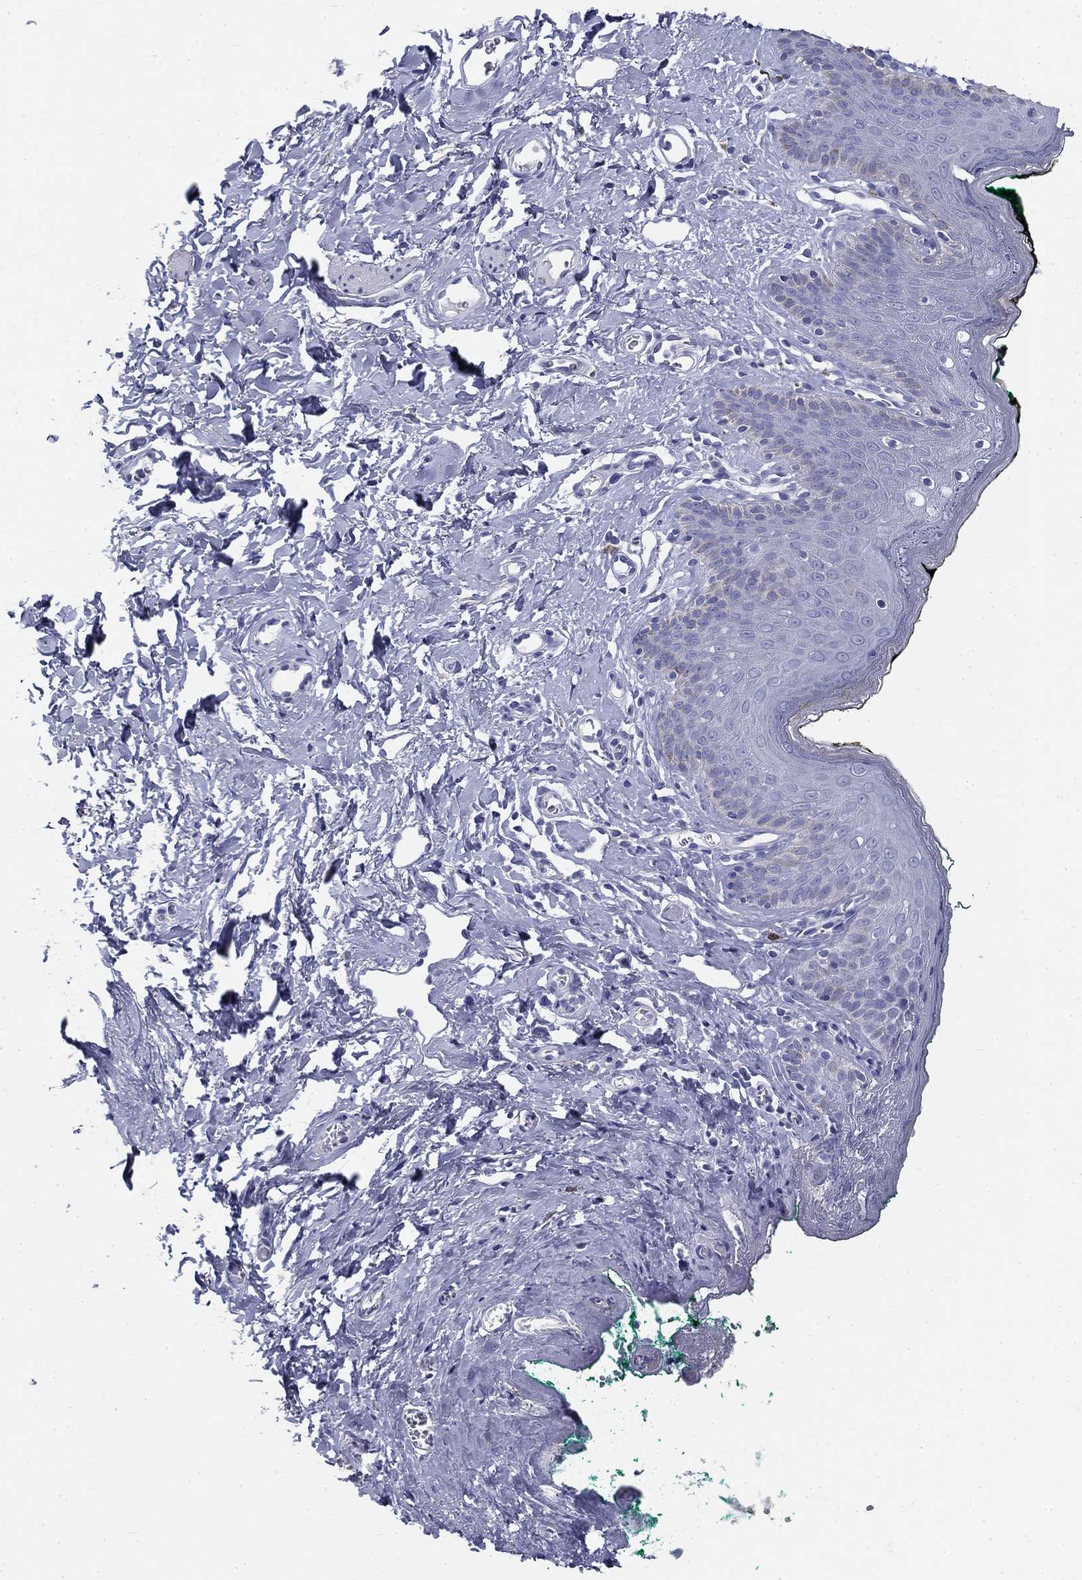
{"staining": {"intensity": "negative", "quantity": "none", "location": "none"}, "tissue": "skin", "cell_type": "Epidermal cells", "image_type": "normal", "snomed": [{"axis": "morphology", "description": "Normal tissue, NOS"}, {"axis": "topography", "description": "Vulva"}], "caption": "A histopathology image of skin stained for a protein reveals no brown staining in epidermal cells. The staining is performed using DAB brown chromogen with nuclei counter-stained in using hematoxylin.", "gene": "GALNTL5", "patient": {"sex": "female", "age": 66}}